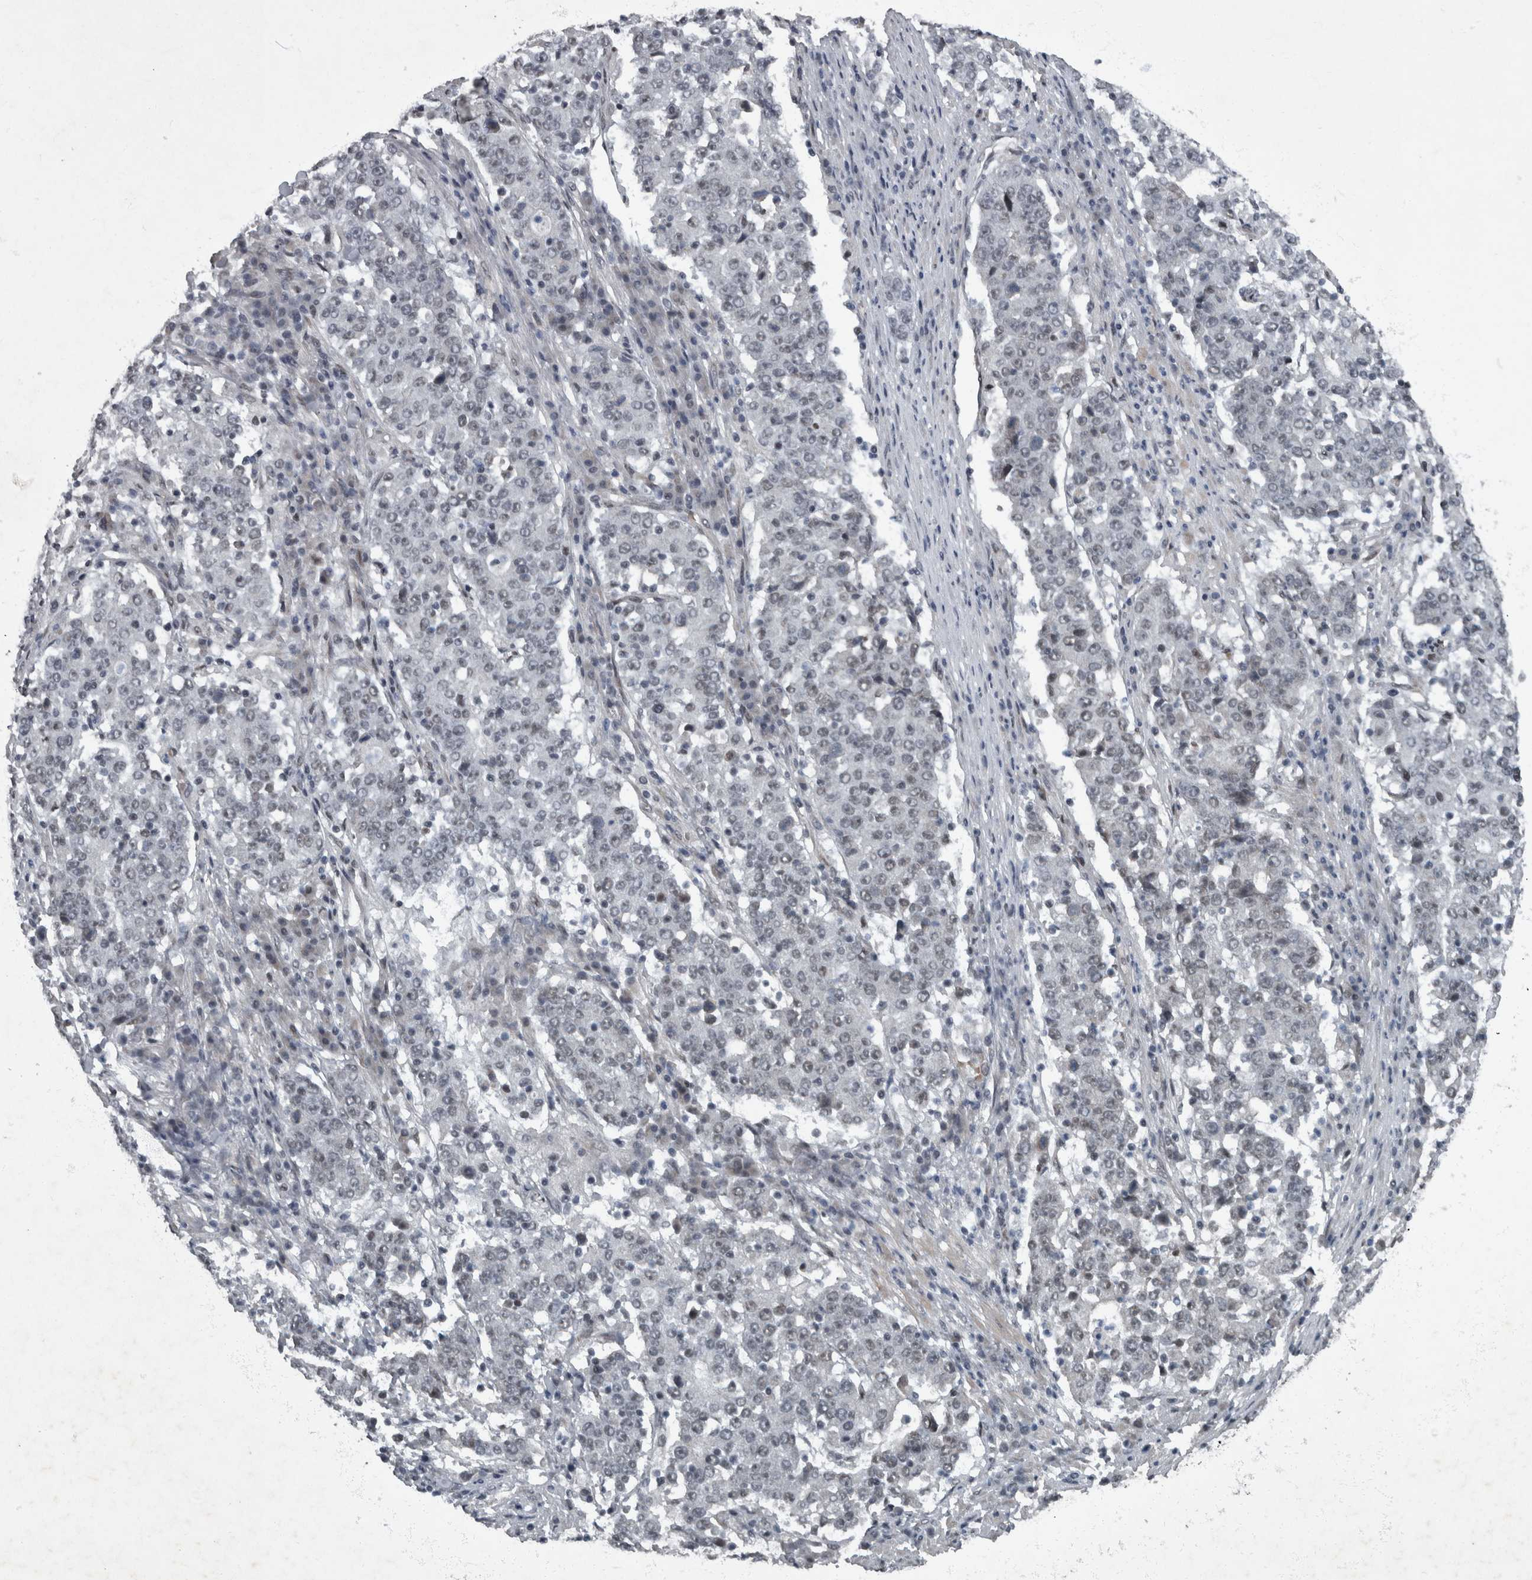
{"staining": {"intensity": "weak", "quantity": "25%-75%", "location": "nuclear"}, "tissue": "stomach cancer", "cell_type": "Tumor cells", "image_type": "cancer", "snomed": [{"axis": "morphology", "description": "Adenocarcinoma, NOS"}, {"axis": "topography", "description": "Stomach"}], "caption": "Adenocarcinoma (stomach) stained with a protein marker displays weak staining in tumor cells.", "gene": "WDR33", "patient": {"sex": "male", "age": 59}}